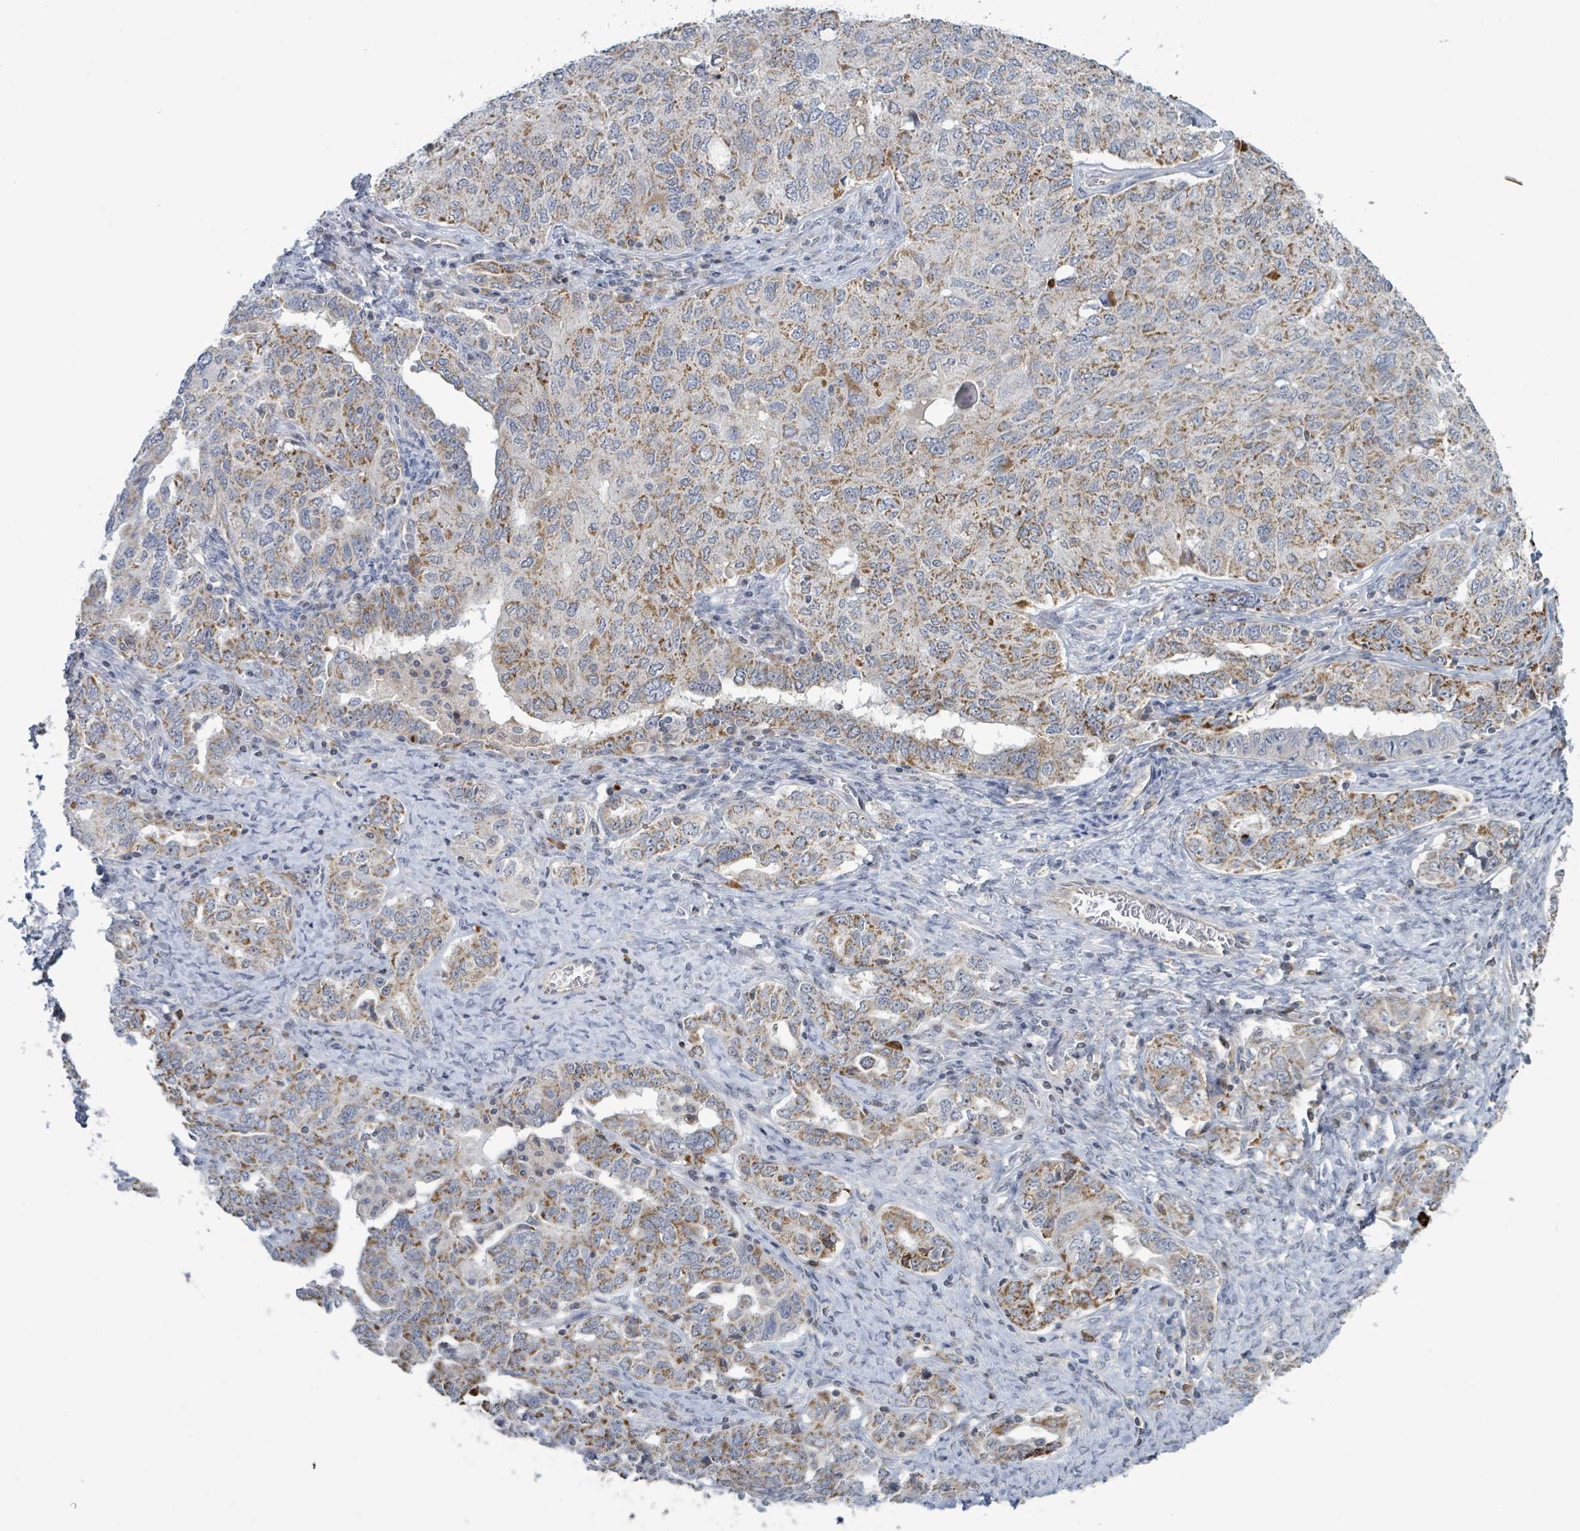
{"staining": {"intensity": "moderate", "quantity": ">75%", "location": "cytoplasmic/membranous"}, "tissue": "ovarian cancer", "cell_type": "Tumor cells", "image_type": "cancer", "snomed": [{"axis": "morphology", "description": "Carcinoma, endometroid"}, {"axis": "topography", "description": "Ovary"}], "caption": "Immunohistochemistry image of neoplastic tissue: human ovarian cancer (endometroid carcinoma) stained using IHC exhibits medium levels of moderate protein expression localized specifically in the cytoplasmic/membranous of tumor cells, appearing as a cytoplasmic/membranous brown color.", "gene": "COQ10B", "patient": {"sex": "female", "age": 62}}